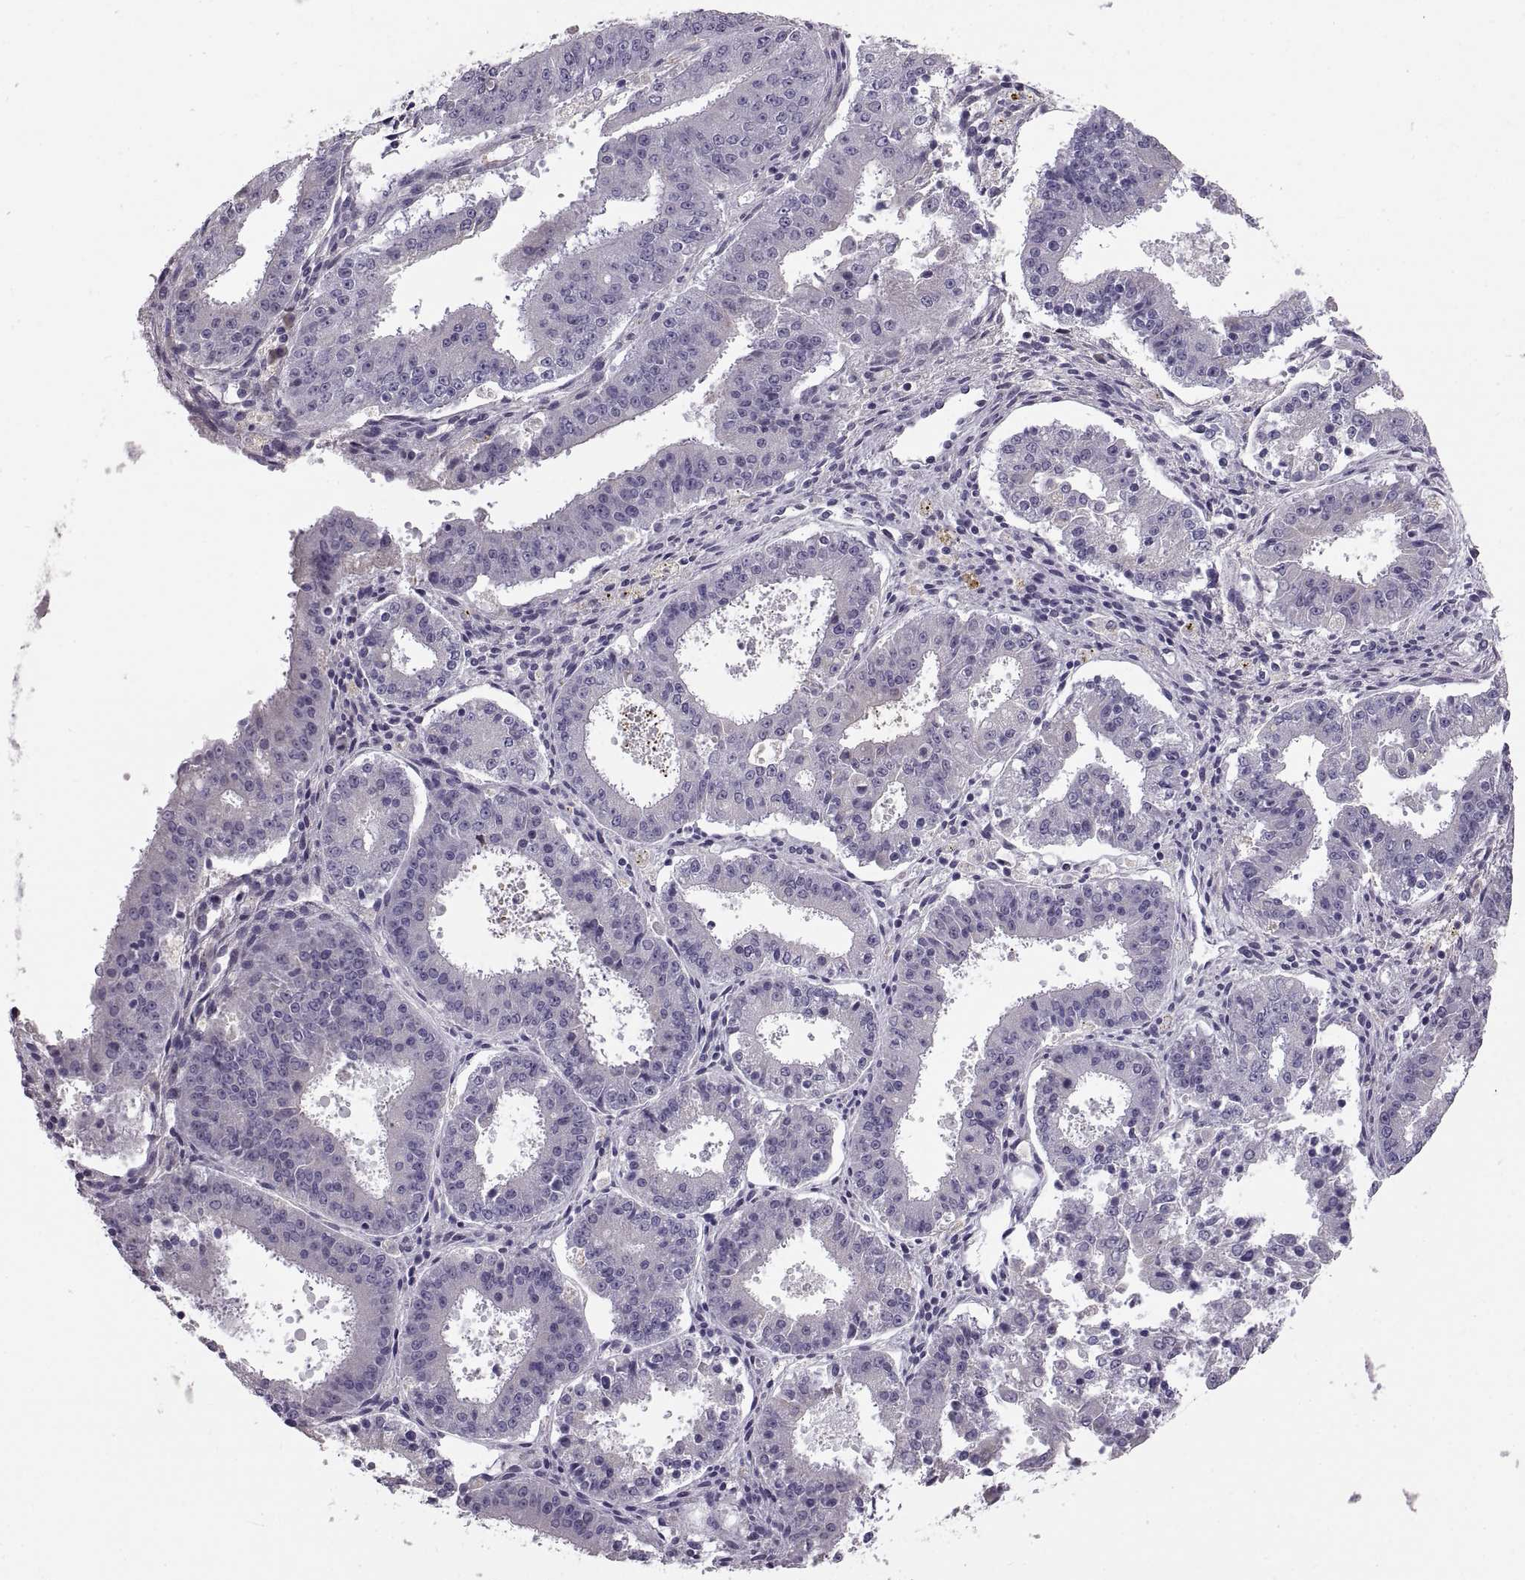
{"staining": {"intensity": "negative", "quantity": "none", "location": "none"}, "tissue": "ovarian cancer", "cell_type": "Tumor cells", "image_type": "cancer", "snomed": [{"axis": "morphology", "description": "Carcinoma, endometroid"}, {"axis": "topography", "description": "Ovary"}], "caption": "The image reveals no significant staining in tumor cells of ovarian cancer.", "gene": "MAGEB18", "patient": {"sex": "female", "age": 42}}